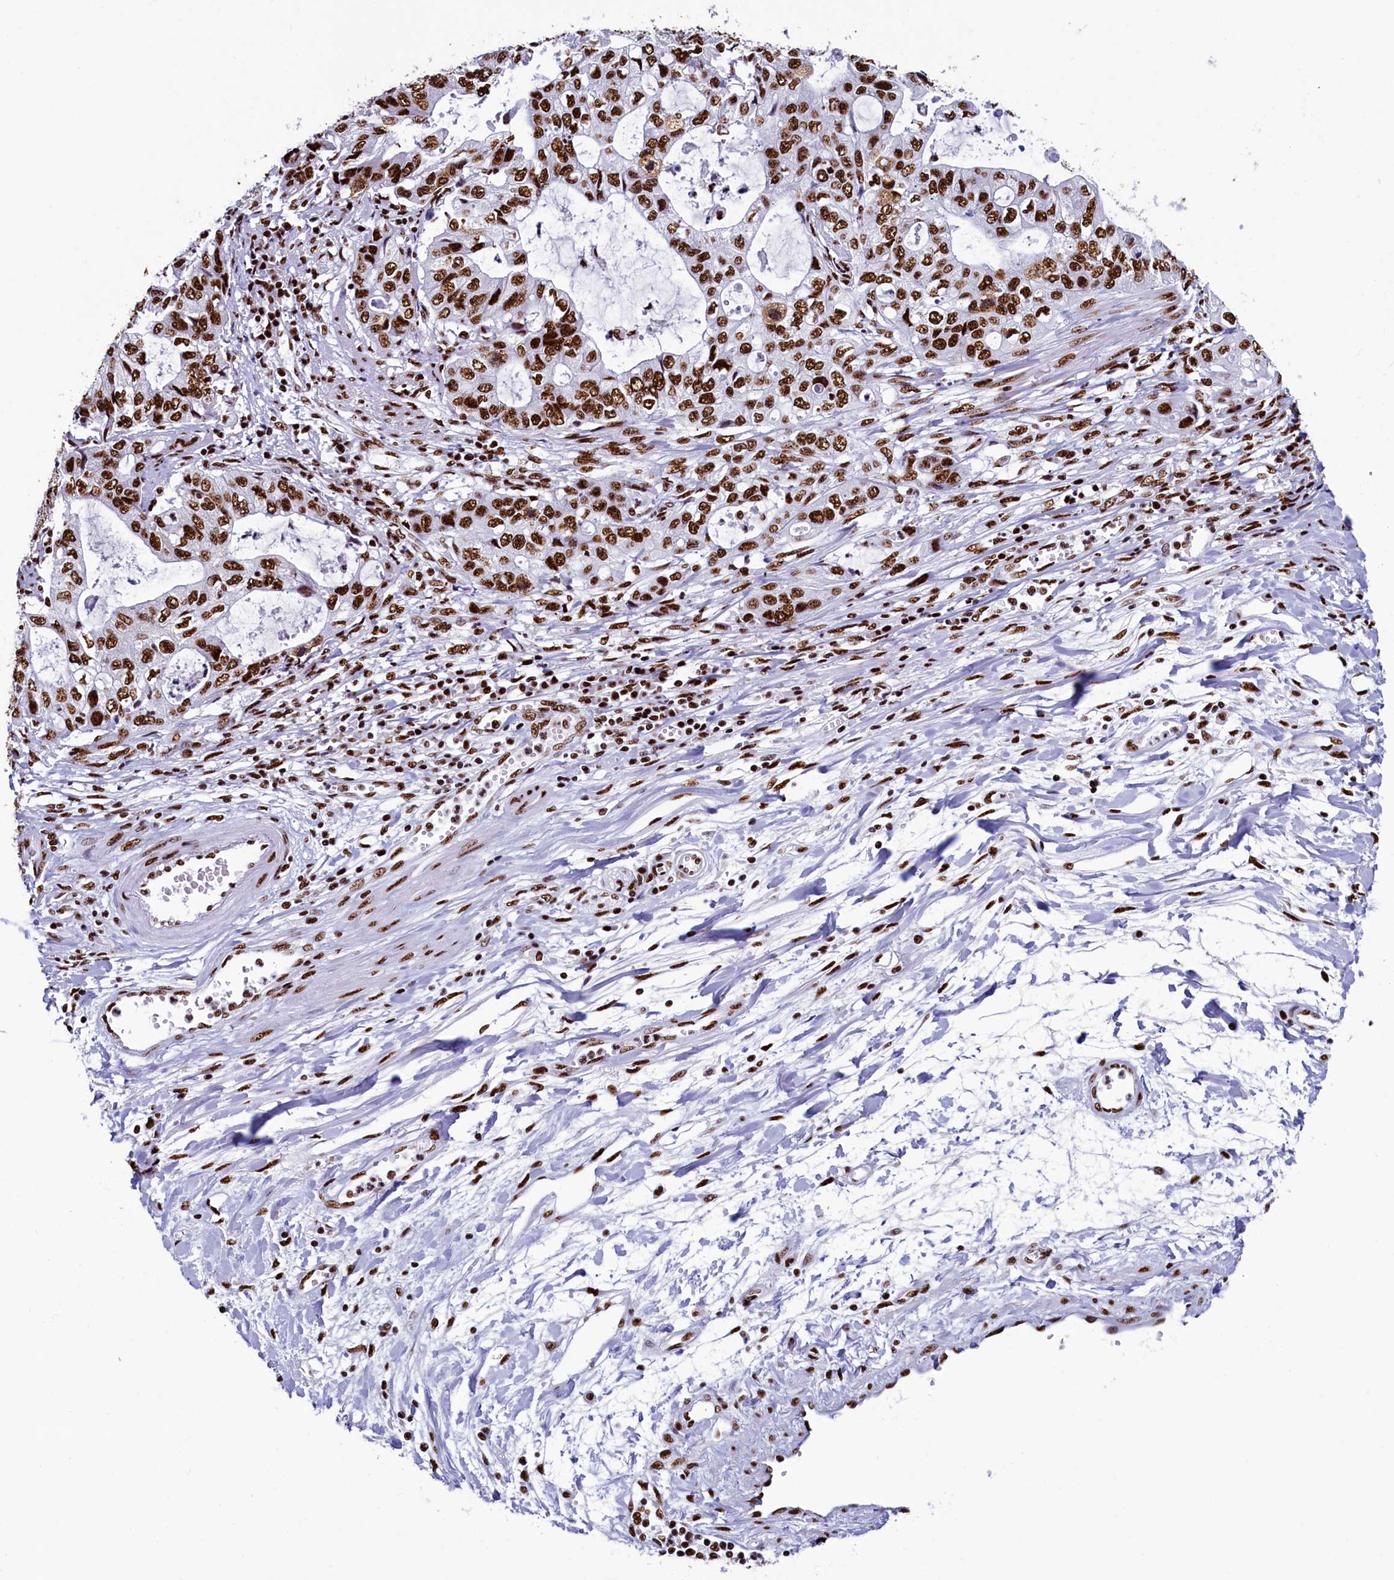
{"staining": {"intensity": "strong", "quantity": ">75%", "location": "nuclear"}, "tissue": "stomach cancer", "cell_type": "Tumor cells", "image_type": "cancer", "snomed": [{"axis": "morphology", "description": "Adenocarcinoma, NOS"}, {"axis": "topography", "description": "Stomach, upper"}], "caption": "Immunohistochemistry (IHC) of human stomach cancer displays high levels of strong nuclear positivity in approximately >75% of tumor cells.", "gene": "SRRM2", "patient": {"sex": "female", "age": 52}}